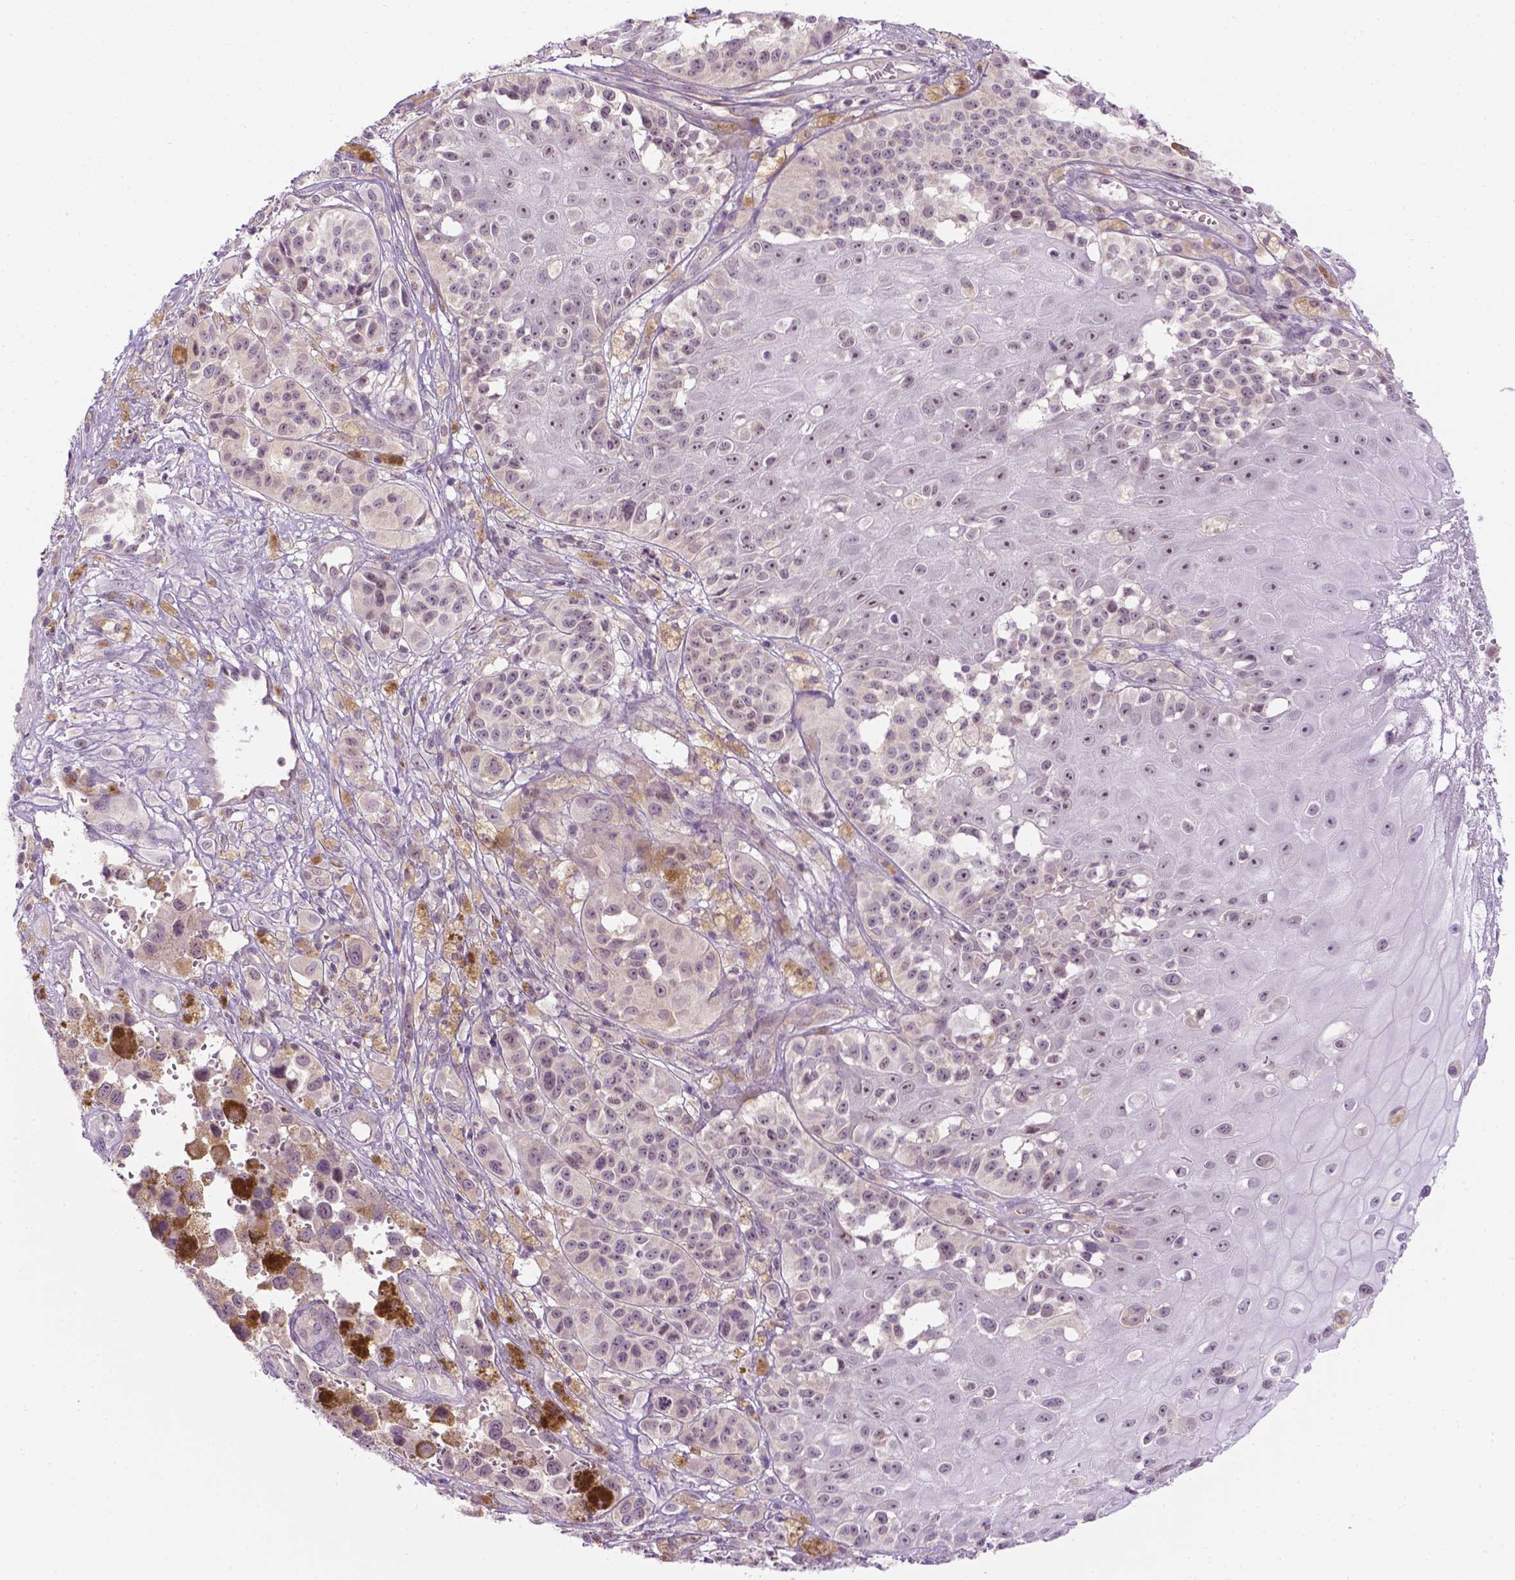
{"staining": {"intensity": "weak", "quantity": "25%-75%", "location": "nuclear"}, "tissue": "melanoma", "cell_type": "Tumor cells", "image_type": "cancer", "snomed": [{"axis": "morphology", "description": "Malignant melanoma, NOS"}, {"axis": "topography", "description": "Skin"}], "caption": "IHC micrograph of neoplastic tissue: human melanoma stained using immunohistochemistry reveals low levels of weak protein expression localized specifically in the nuclear of tumor cells, appearing as a nuclear brown color.", "gene": "DENND4A", "patient": {"sex": "female", "age": 58}}